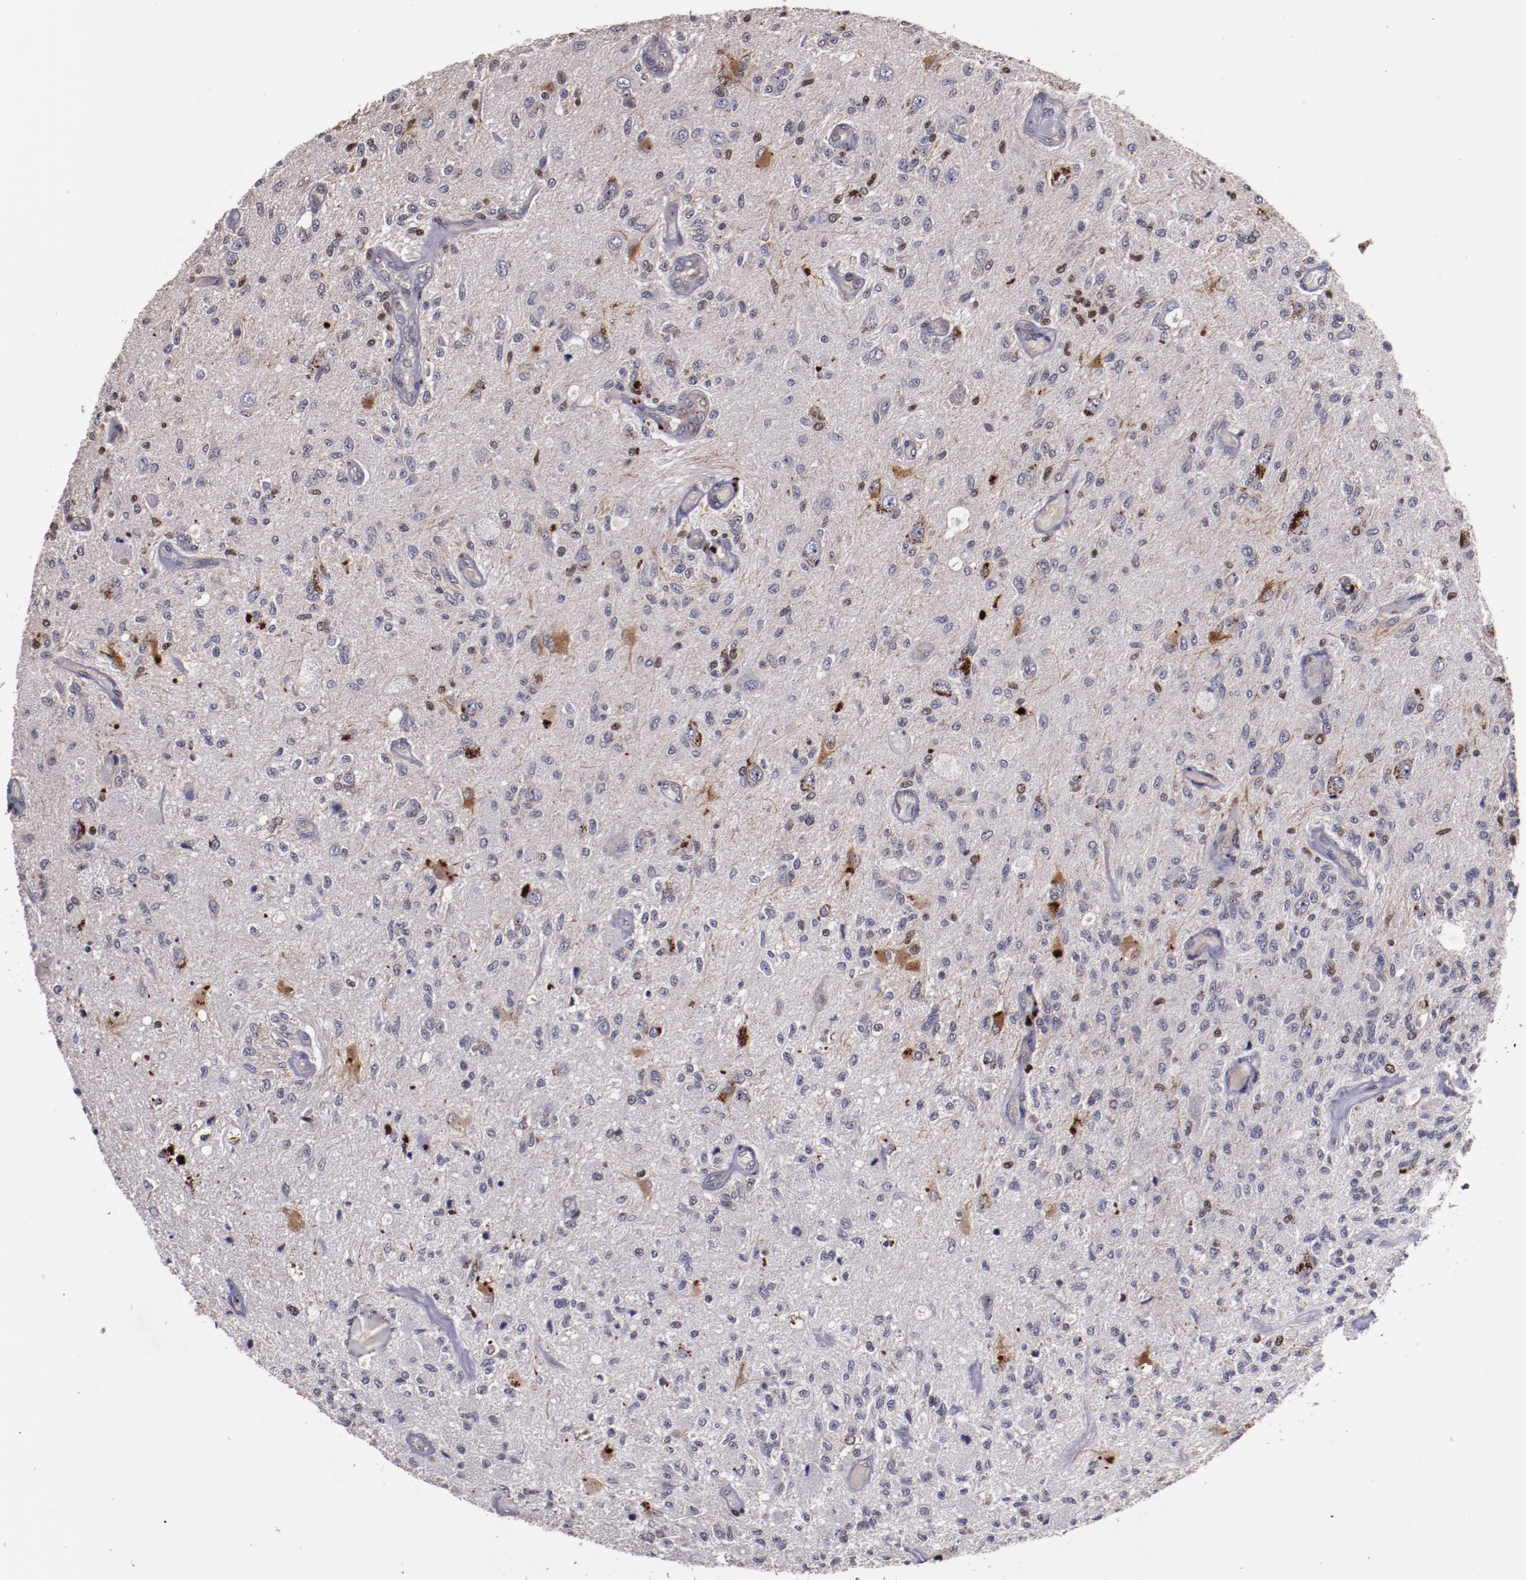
{"staining": {"intensity": "moderate", "quantity": "<25%", "location": "nuclear"}, "tissue": "glioma", "cell_type": "Tumor cells", "image_type": "cancer", "snomed": [{"axis": "morphology", "description": "Normal tissue, NOS"}, {"axis": "morphology", "description": "Glioma, malignant, High grade"}, {"axis": "topography", "description": "Cerebral cortex"}], "caption": "A high-resolution photomicrograph shows IHC staining of glioma, which displays moderate nuclear staining in about <25% of tumor cells.", "gene": "CHEK2", "patient": {"sex": "male", "age": 77}}